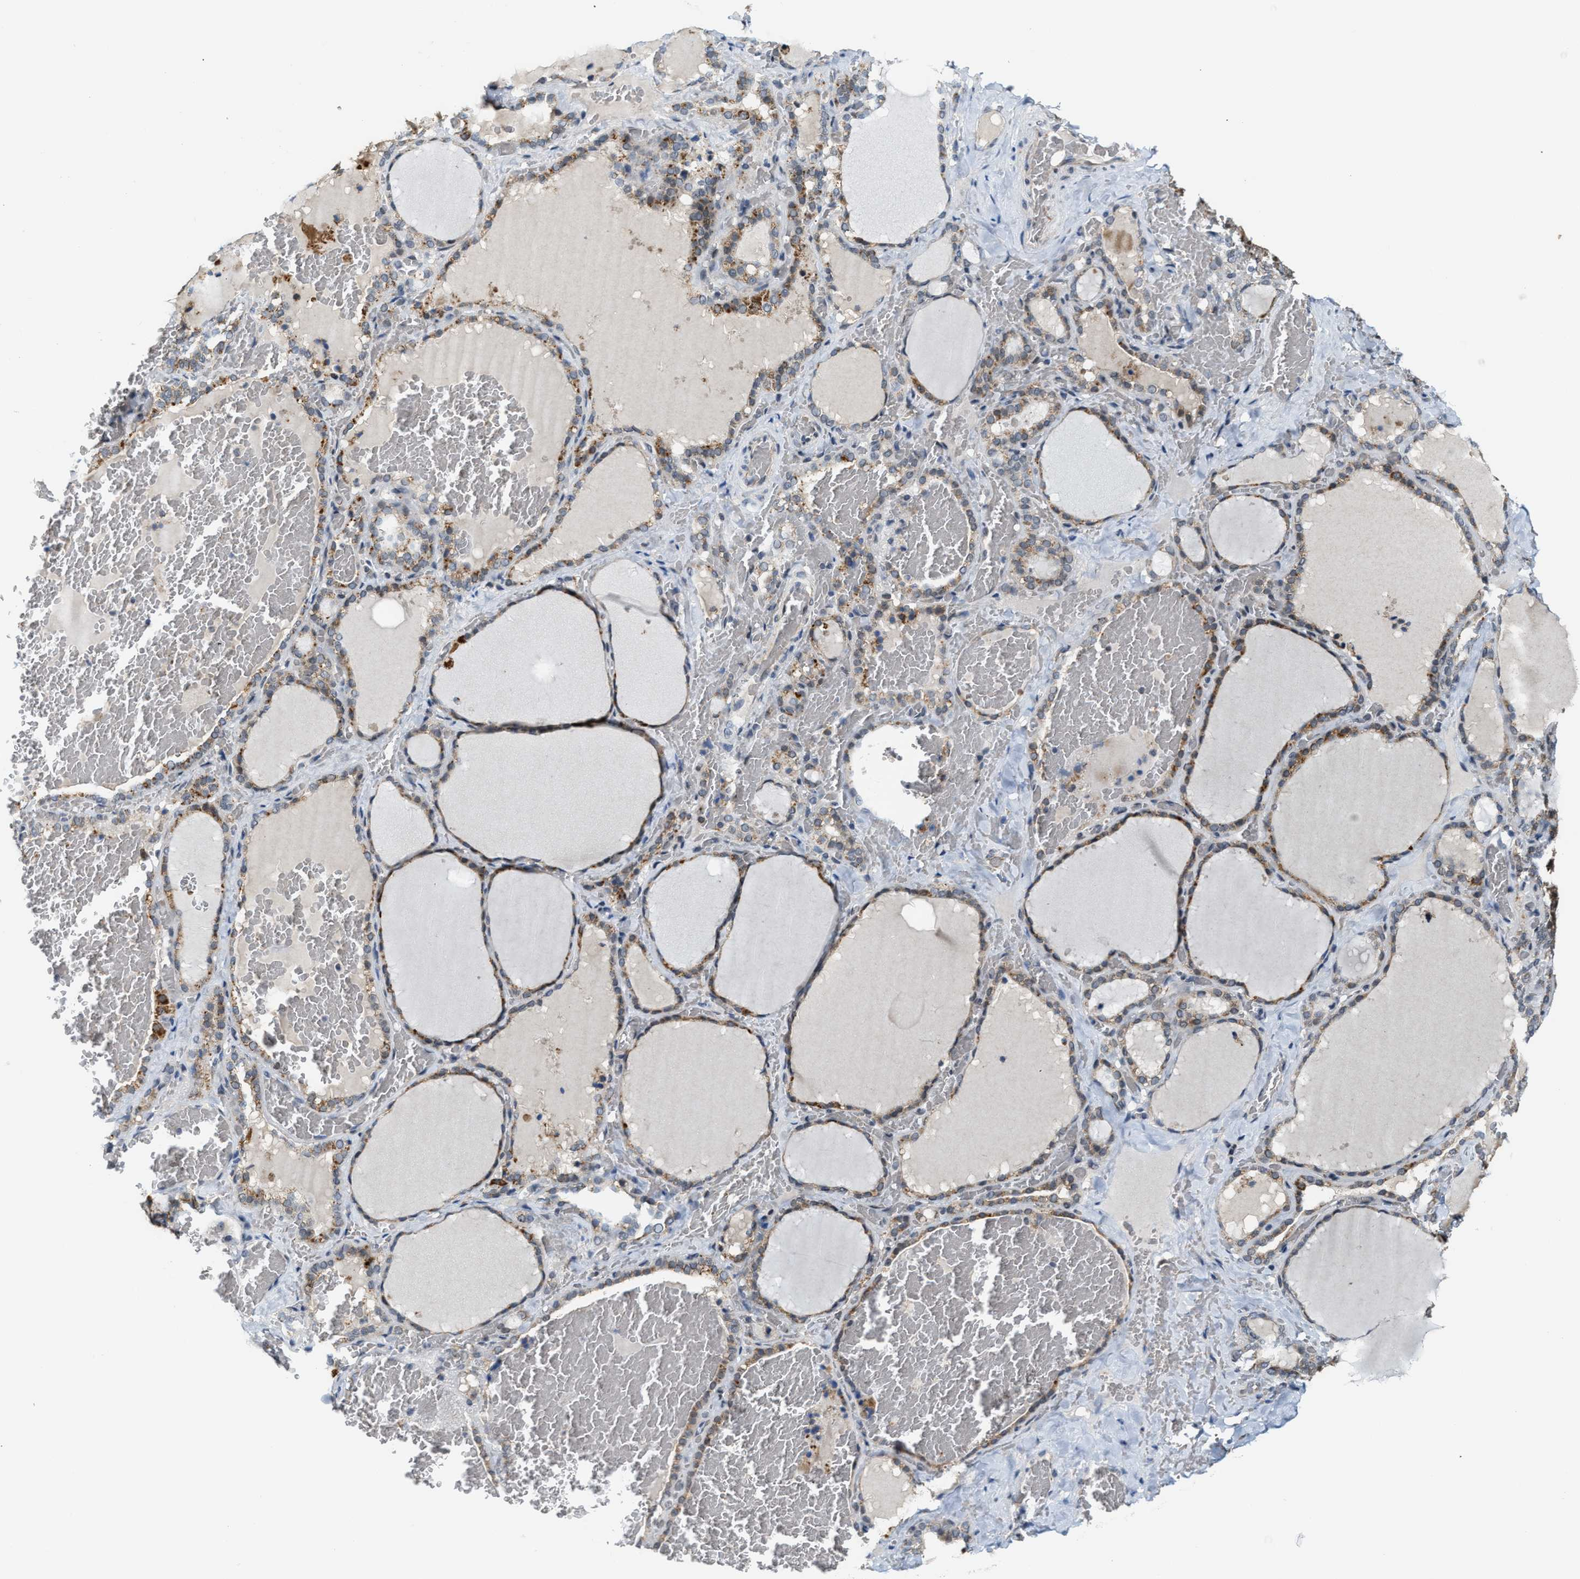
{"staining": {"intensity": "moderate", "quantity": ">75%", "location": "cytoplasmic/membranous"}, "tissue": "thyroid gland", "cell_type": "Glandular cells", "image_type": "normal", "snomed": [{"axis": "morphology", "description": "Normal tissue, NOS"}, {"axis": "topography", "description": "Thyroid gland"}], "caption": "About >75% of glandular cells in benign thyroid gland display moderate cytoplasmic/membranous protein positivity as visualized by brown immunohistochemical staining.", "gene": "KIF24", "patient": {"sex": "female", "age": 22}}